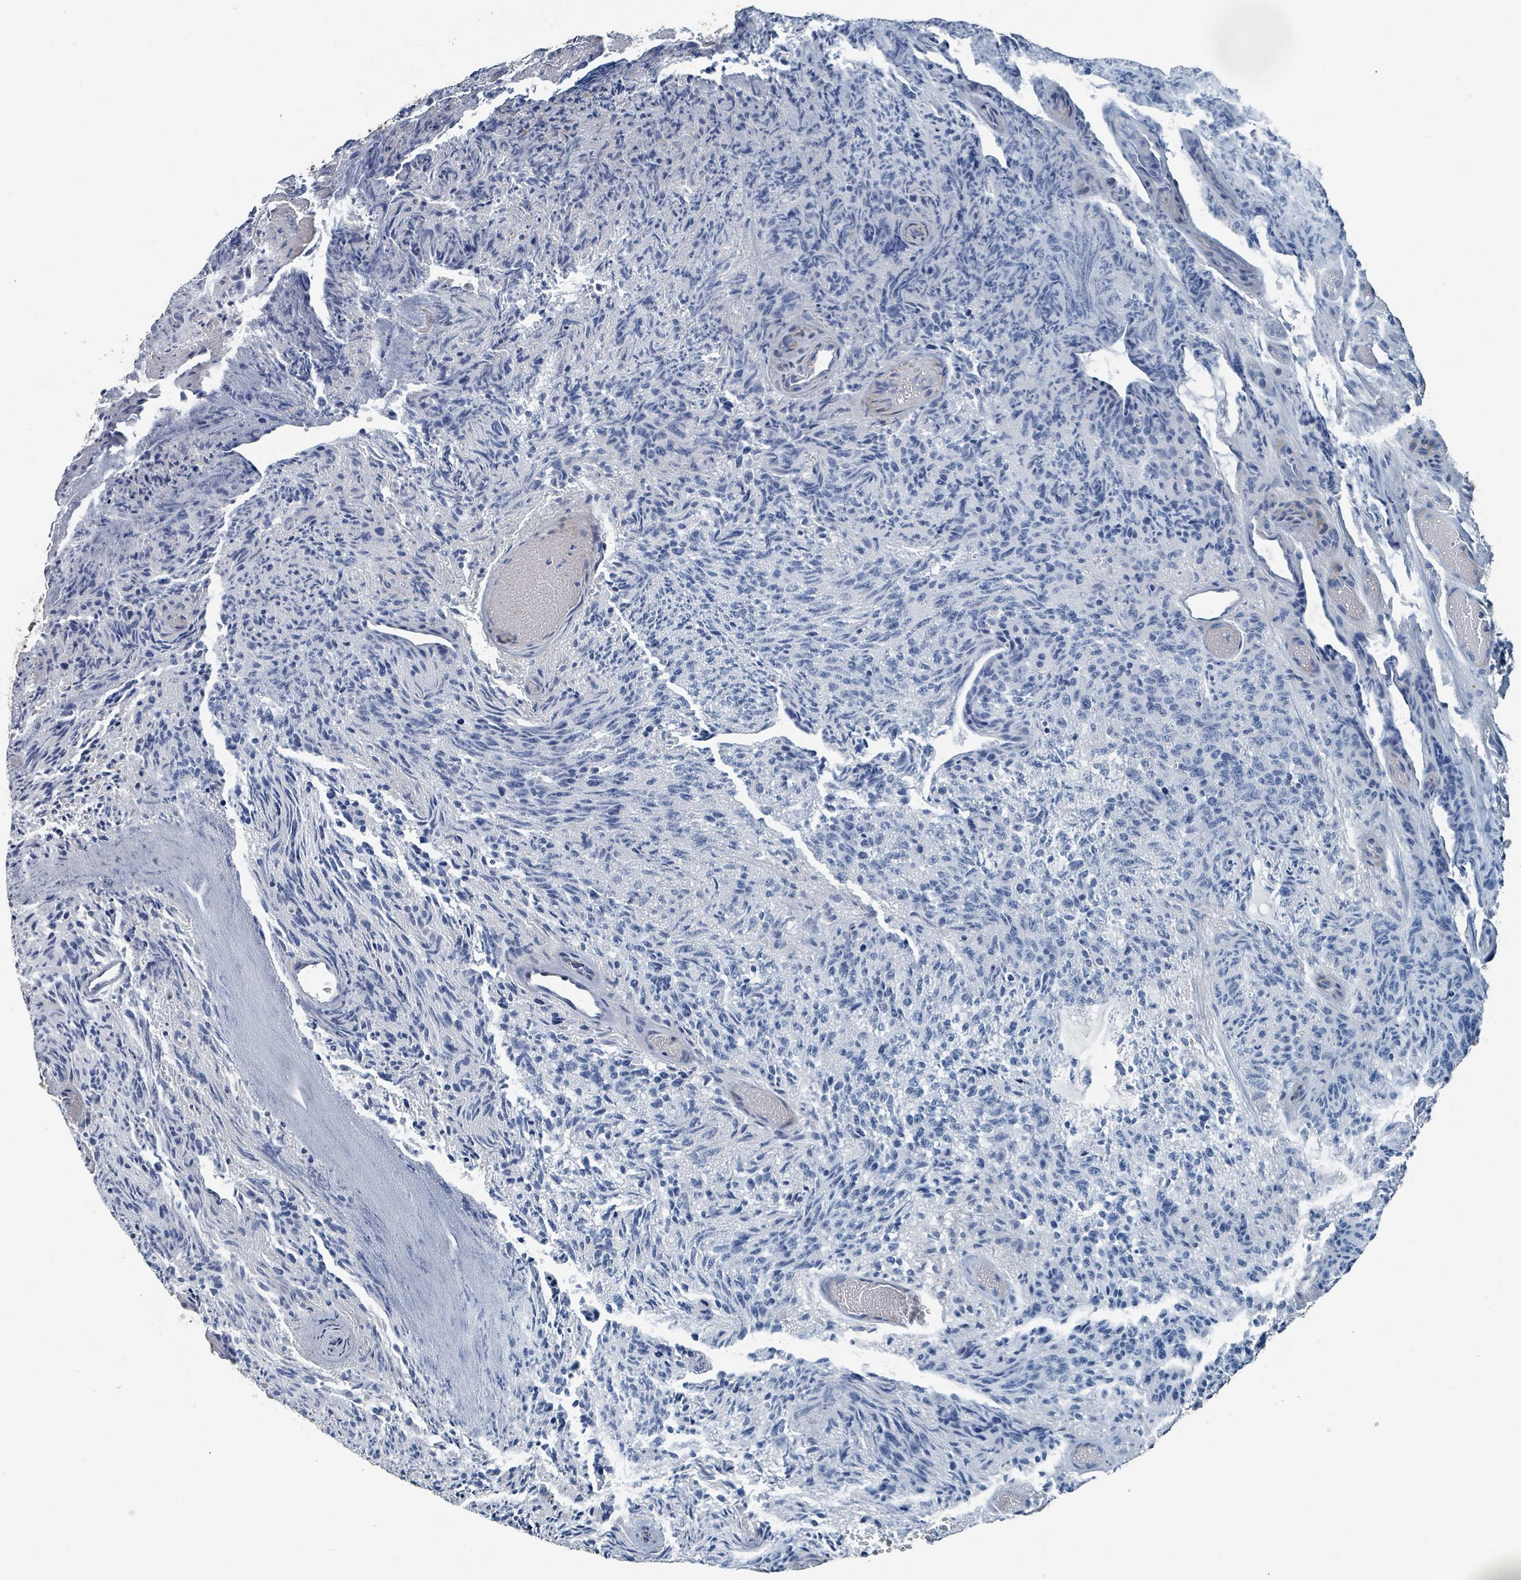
{"staining": {"intensity": "negative", "quantity": "none", "location": "none"}, "tissue": "glioma", "cell_type": "Tumor cells", "image_type": "cancer", "snomed": [{"axis": "morphology", "description": "Glioma, malignant, High grade"}, {"axis": "topography", "description": "Brain"}], "caption": "Tumor cells are negative for brown protein staining in glioma. The staining is performed using DAB (3,3'-diaminobenzidine) brown chromogen with nuclei counter-stained in using hematoxylin.", "gene": "DIPK2A", "patient": {"sex": "male", "age": 36}}